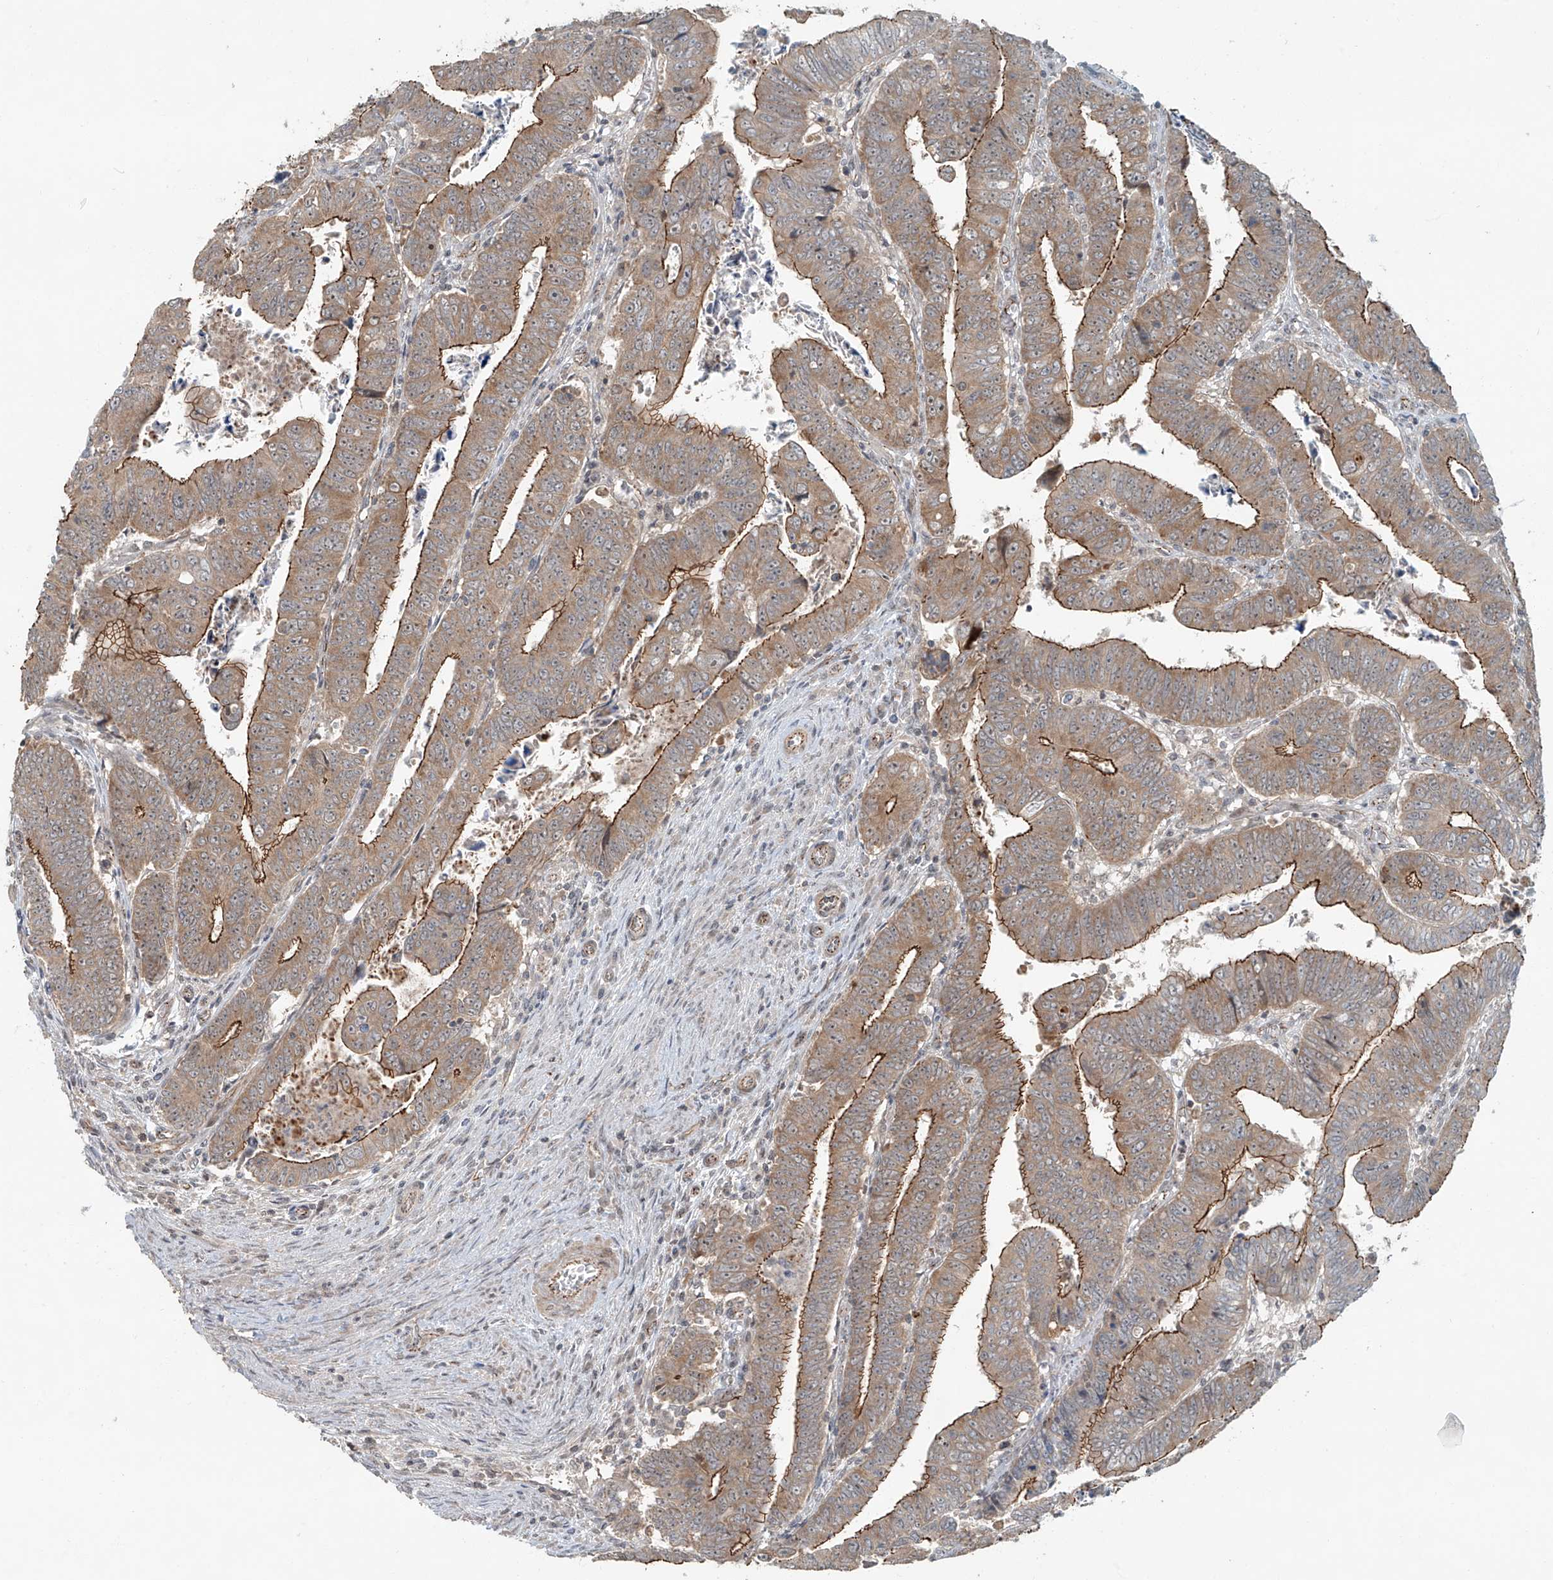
{"staining": {"intensity": "moderate", "quantity": ">75%", "location": "cytoplasmic/membranous"}, "tissue": "colorectal cancer", "cell_type": "Tumor cells", "image_type": "cancer", "snomed": [{"axis": "morphology", "description": "Normal tissue, NOS"}, {"axis": "morphology", "description": "Adenocarcinoma, NOS"}, {"axis": "topography", "description": "Rectum"}], "caption": "High-power microscopy captured an immunohistochemistry (IHC) image of colorectal adenocarcinoma, revealing moderate cytoplasmic/membranous expression in about >75% of tumor cells.", "gene": "ZNF16", "patient": {"sex": "female", "age": 65}}